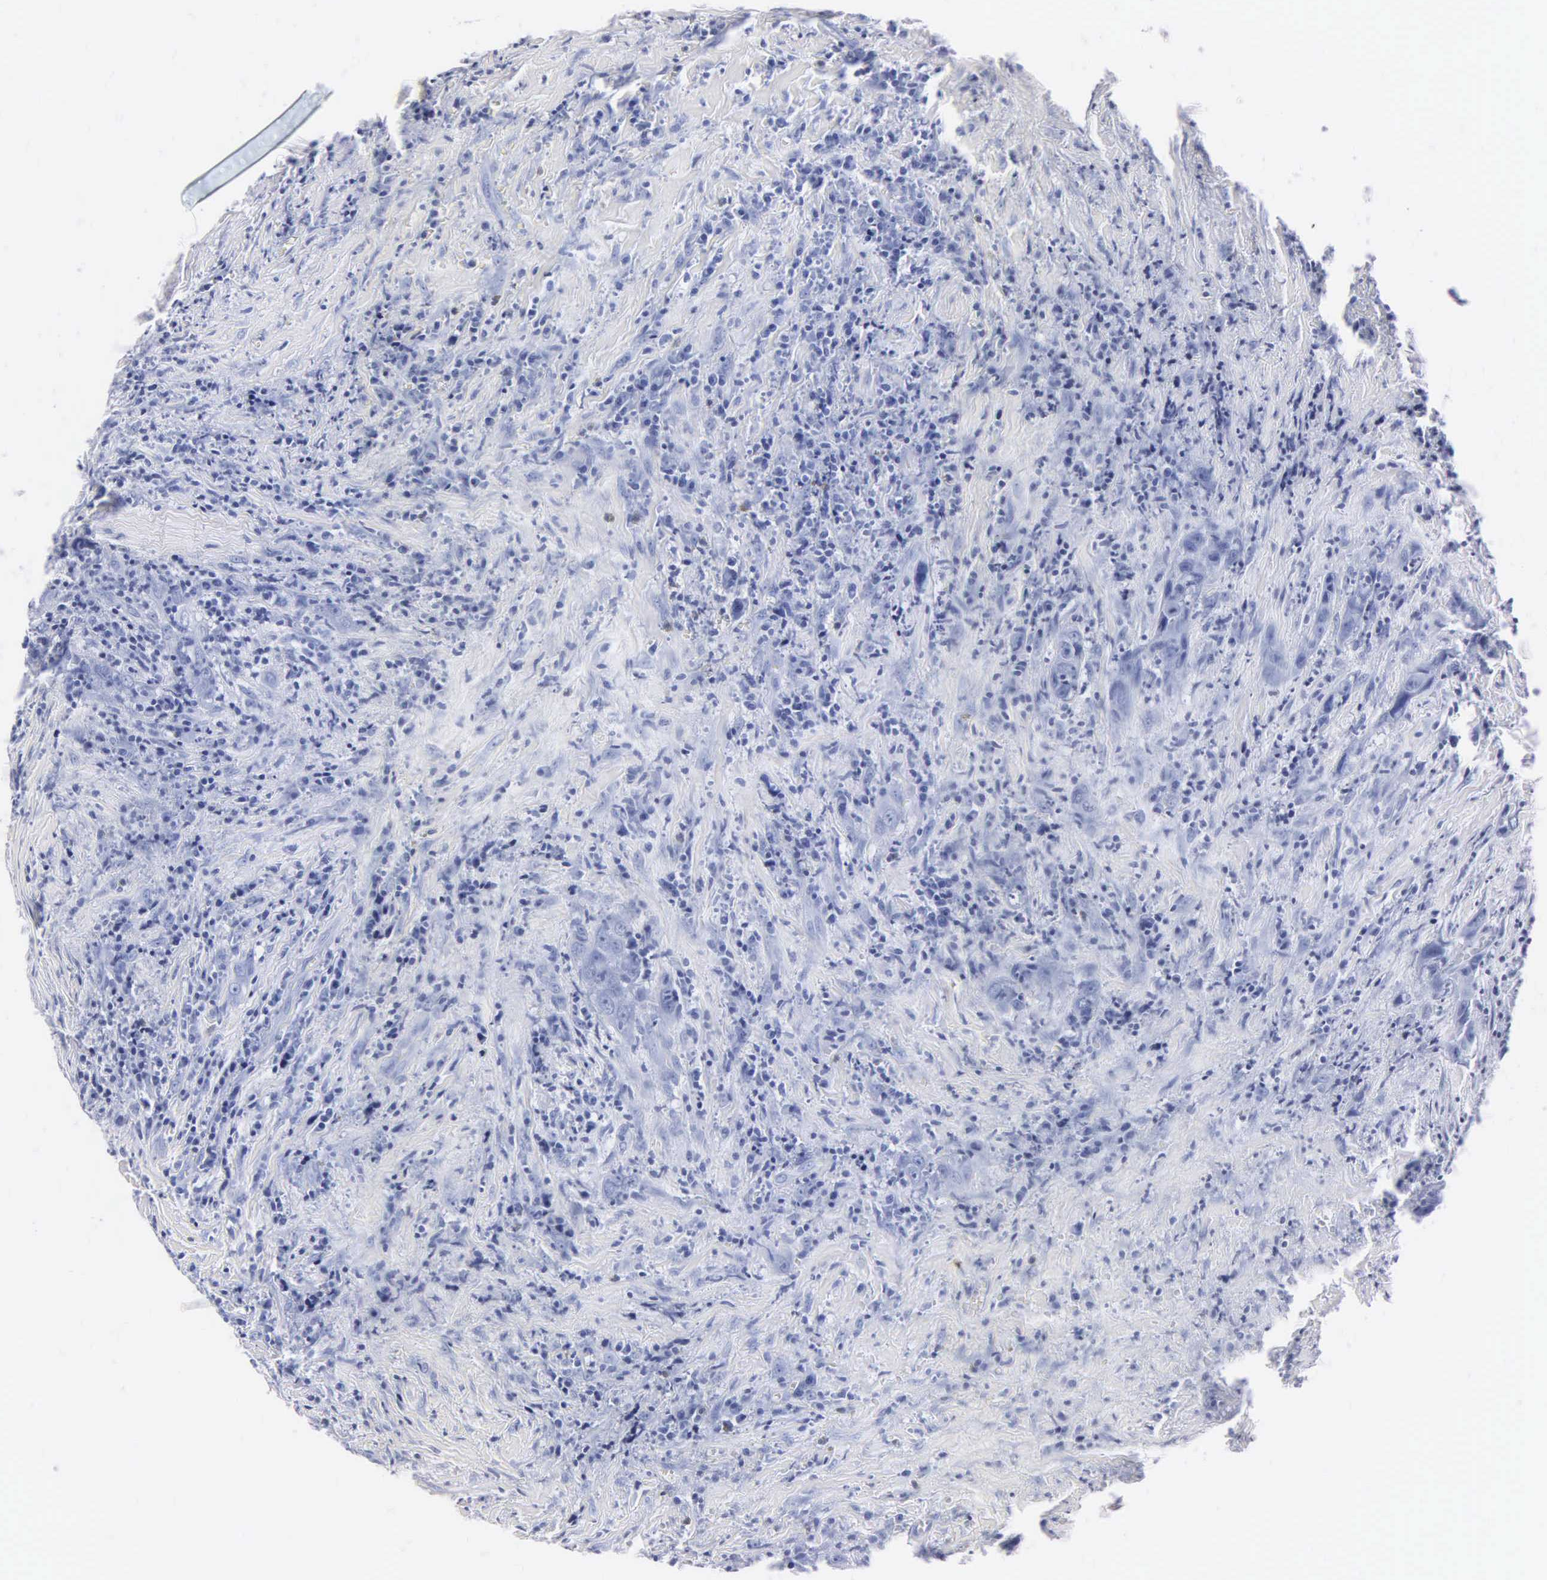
{"staining": {"intensity": "negative", "quantity": "none", "location": "none"}, "tissue": "head and neck cancer", "cell_type": "Tumor cells", "image_type": "cancer", "snomed": [{"axis": "morphology", "description": "Squamous cell carcinoma, NOS"}, {"axis": "topography", "description": "Oral tissue"}, {"axis": "topography", "description": "Head-Neck"}], "caption": "Immunohistochemical staining of head and neck squamous cell carcinoma displays no significant staining in tumor cells.", "gene": "MB", "patient": {"sex": "female", "age": 82}}